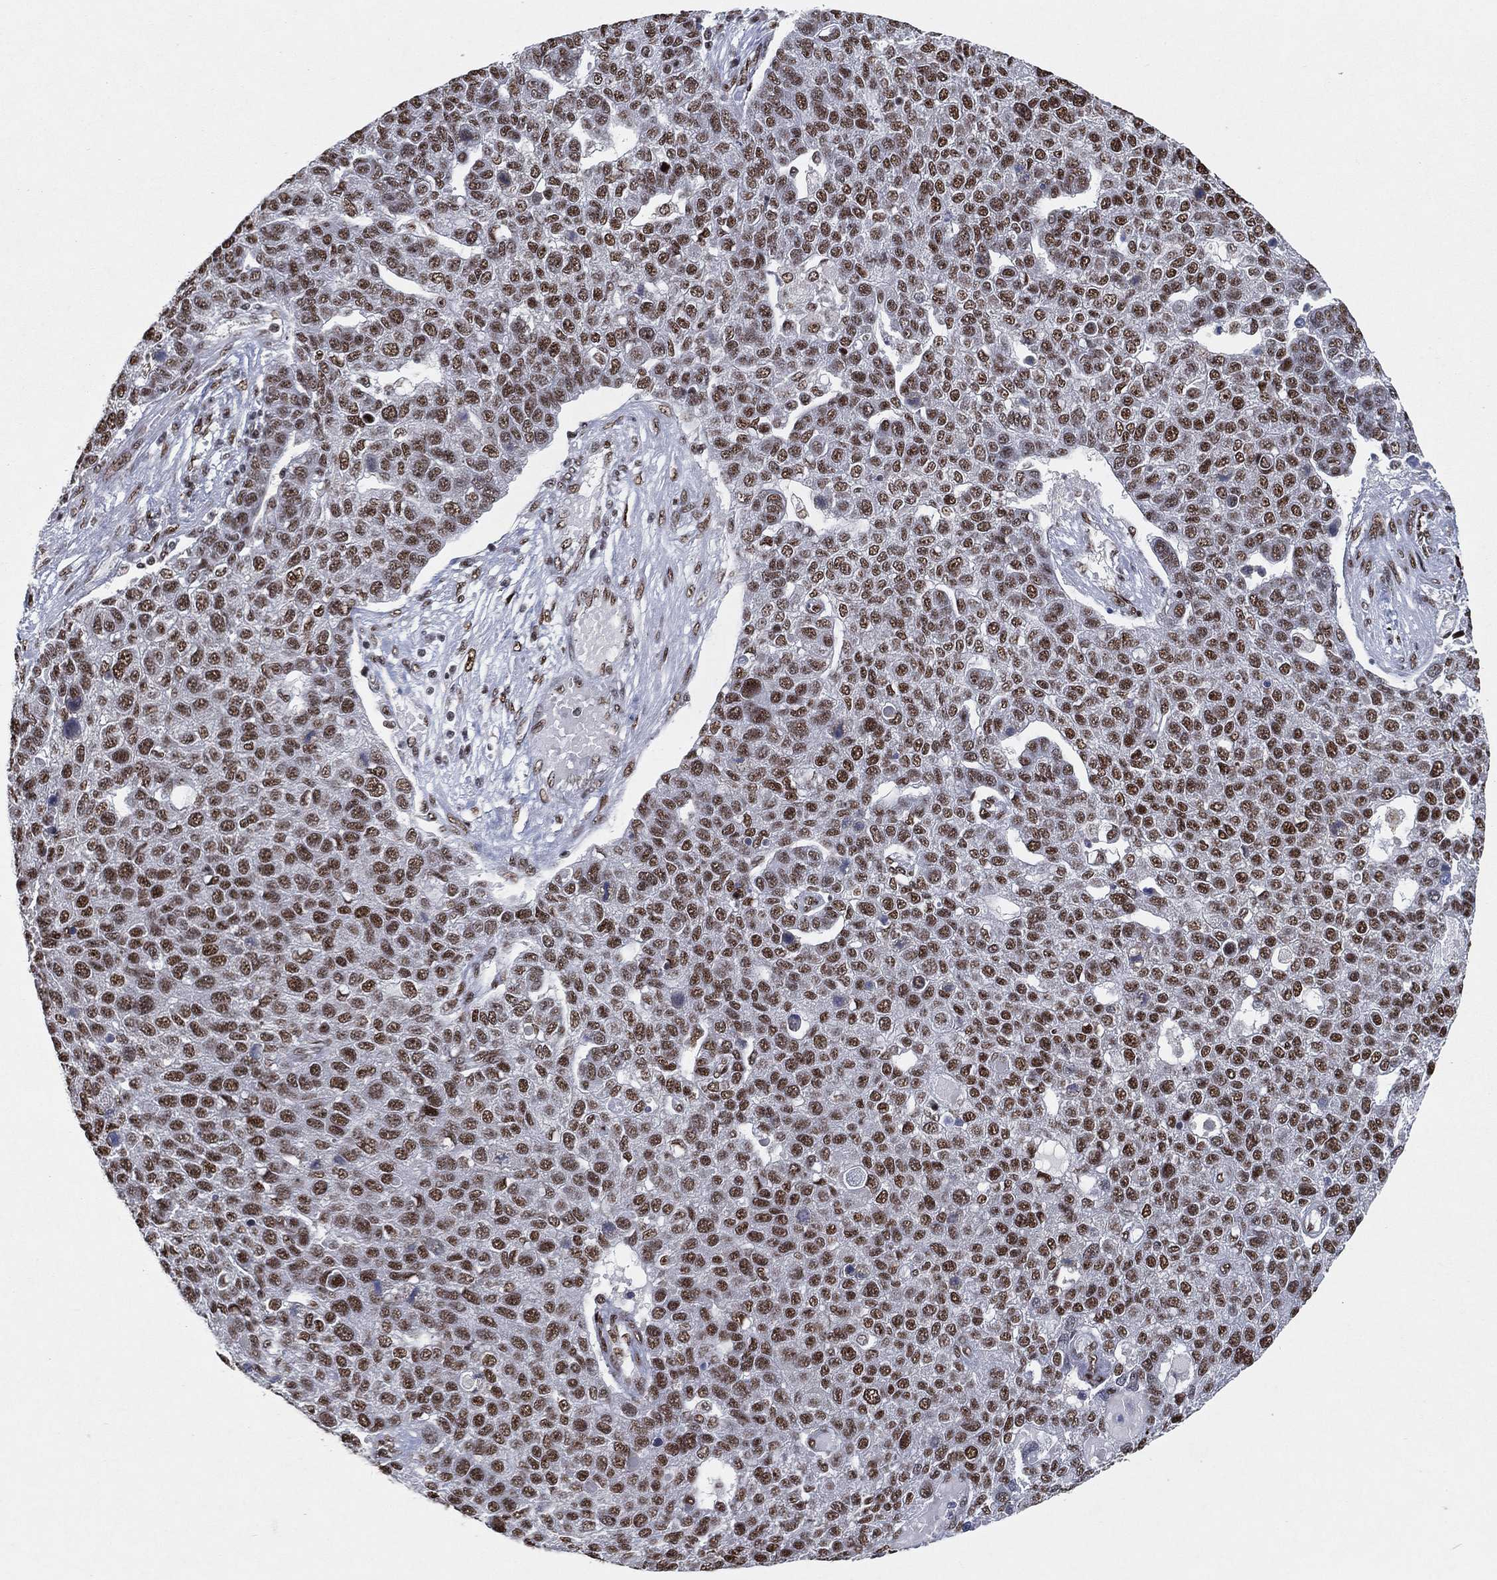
{"staining": {"intensity": "strong", "quantity": ">75%", "location": "nuclear"}, "tissue": "pancreatic cancer", "cell_type": "Tumor cells", "image_type": "cancer", "snomed": [{"axis": "morphology", "description": "Adenocarcinoma, NOS"}, {"axis": "topography", "description": "Pancreas"}], "caption": "Immunohistochemistry (IHC) photomicrograph of human pancreatic cancer stained for a protein (brown), which demonstrates high levels of strong nuclear staining in approximately >75% of tumor cells.", "gene": "DDX27", "patient": {"sex": "female", "age": 61}}